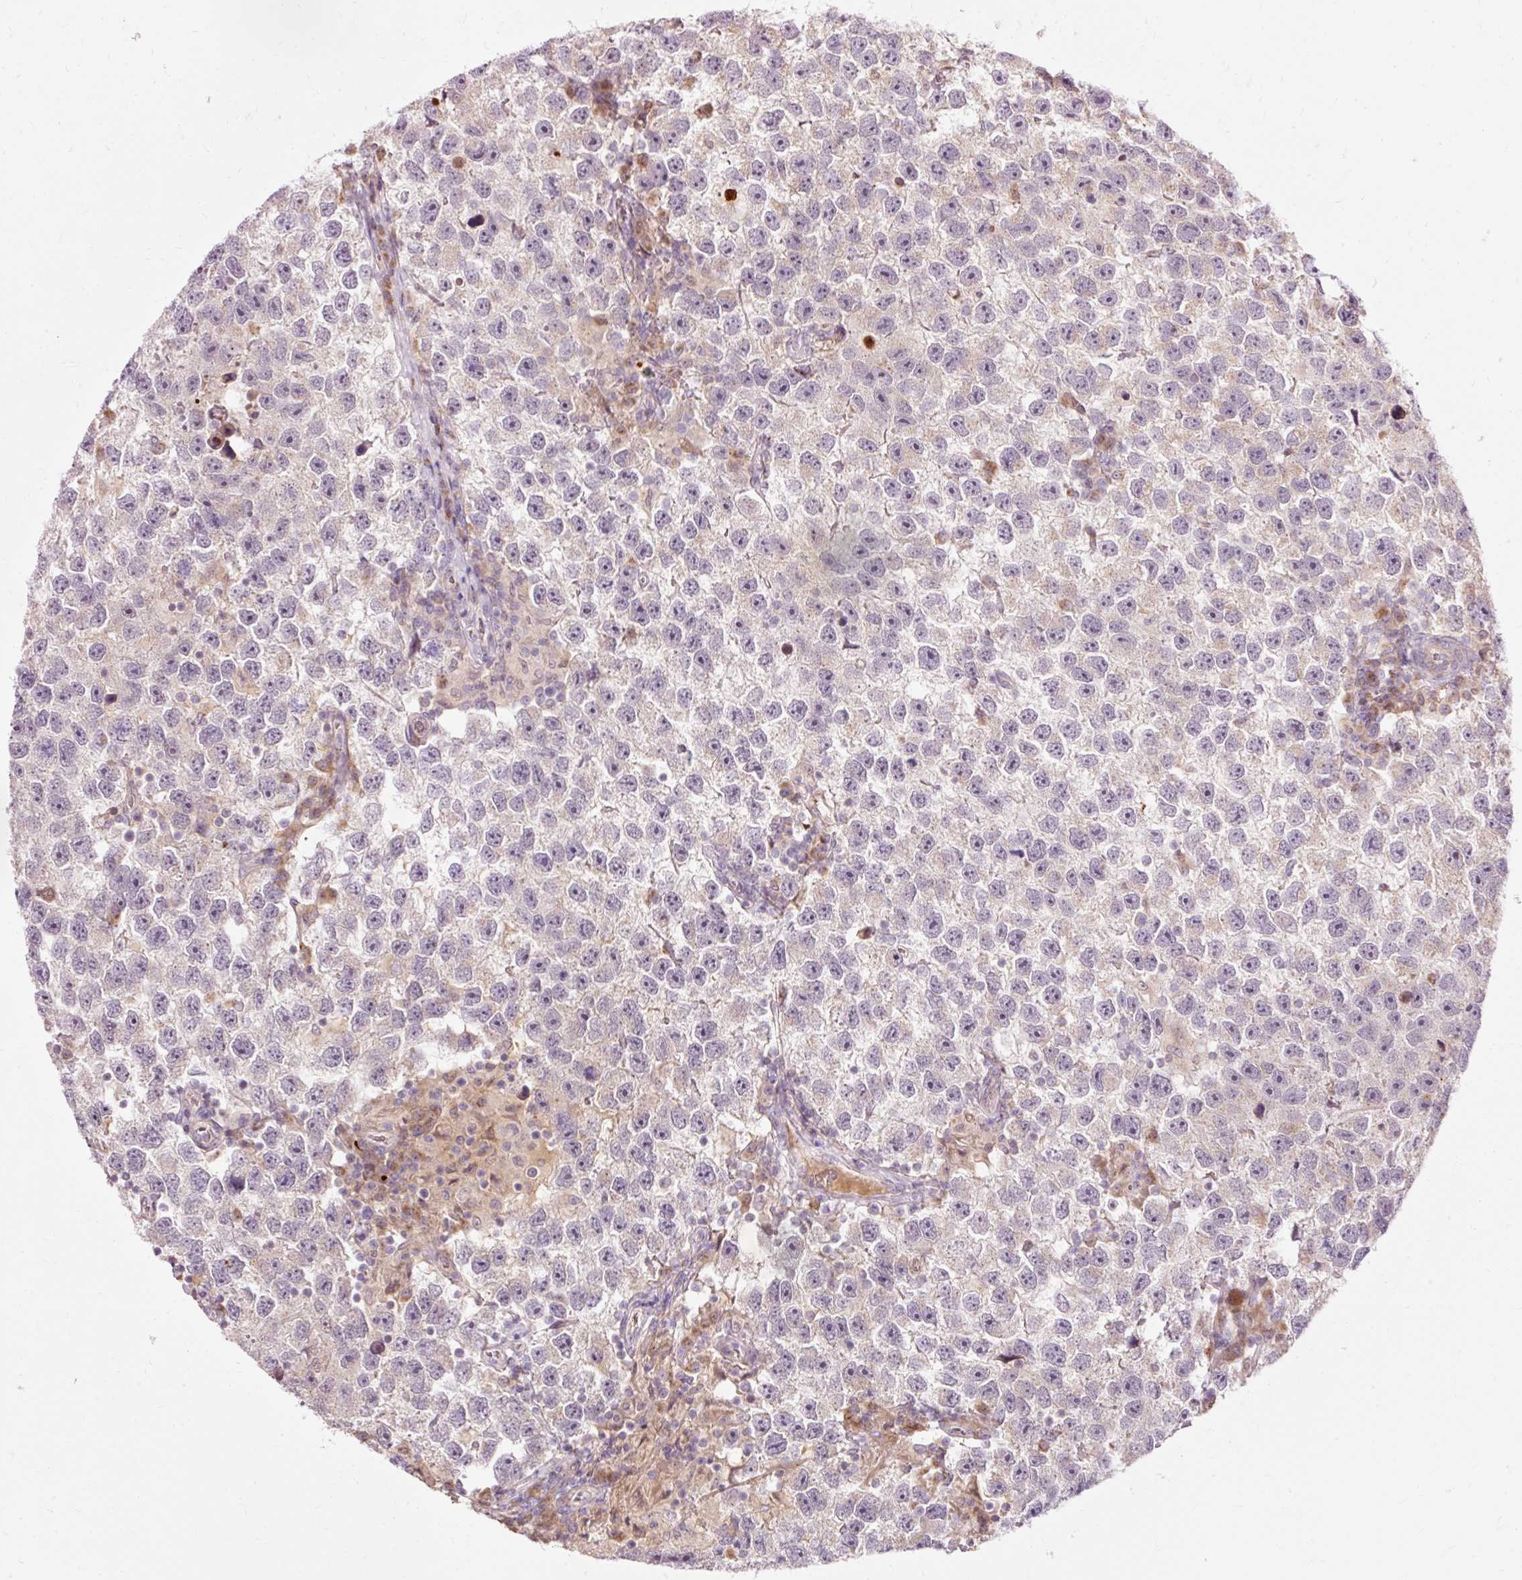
{"staining": {"intensity": "negative", "quantity": "none", "location": "none"}, "tissue": "testis cancer", "cell_type": "Tumor cells", "image_type": "cancer", "snomed": [{"axis": "morphology", "description": "Seminoma, NOS"}, {"axis": "topography", "description": "Testis"}], "caption": "IHC micrograph of human testis cancer stained for a protein (brown), which displays no positivity in tumor cells.", "gene": "PRDX5", "patient": {"sex": "male", "age": 26}}